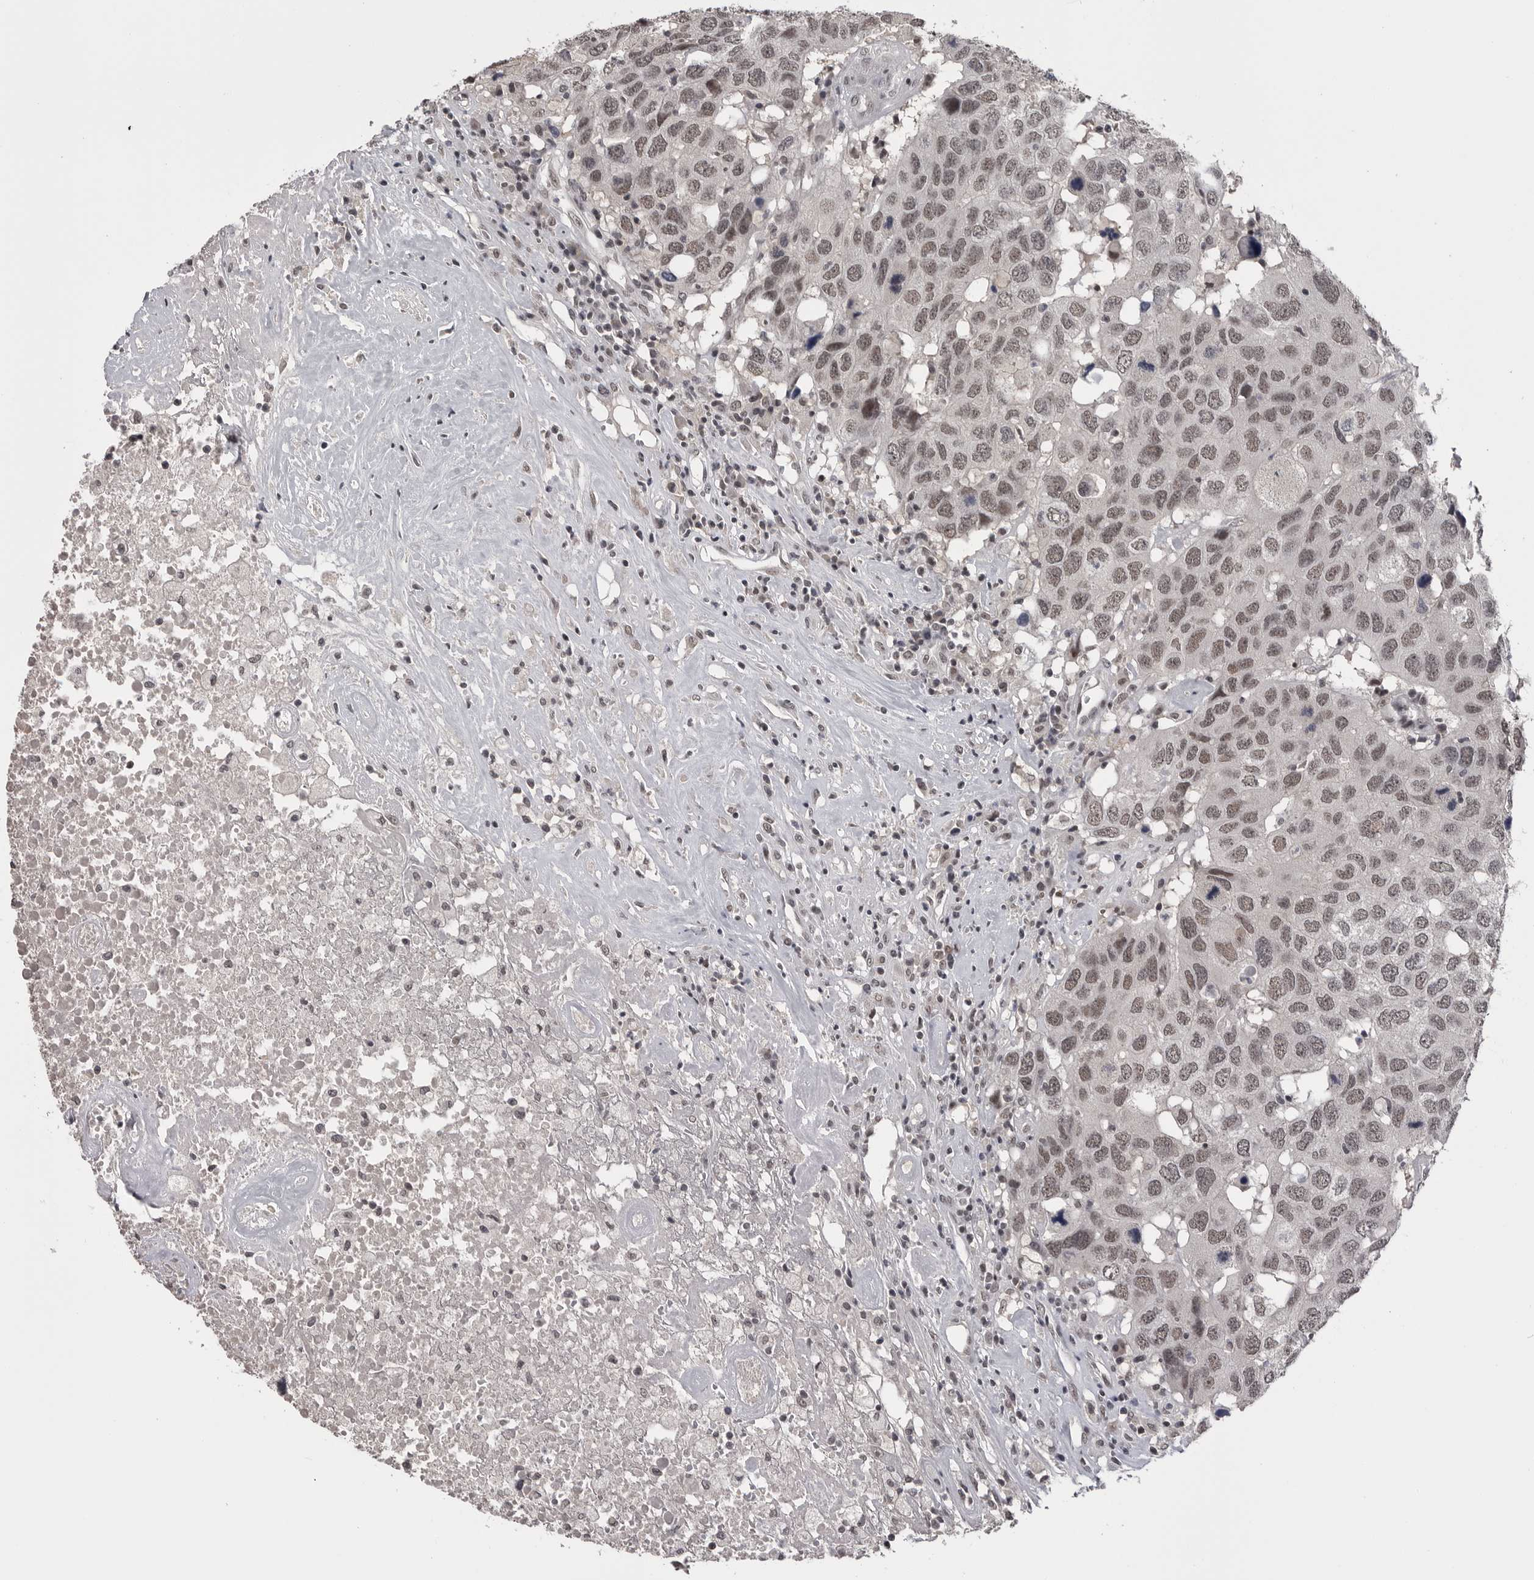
{"staining": {"intensity": "weak", "quantity": ">75%", "location": "nuclear"}, "tissue": "head and neck cancer", "cell_type": "Tumor cells", "image_type": "cancer", "snomed": [{"axis": "morphology", "description": "Squamous cell carcinoma, NOS"}, {"axis": "topography", "description": "Head-Neck"}], "caption": "This is a histology image of IHC staining of head and neck squamous cell carcinoma, which shows weak expression in the nuclear of tumor cells.", "gene": "DLG2", "patient": {"sex": "male", "age": 66}}